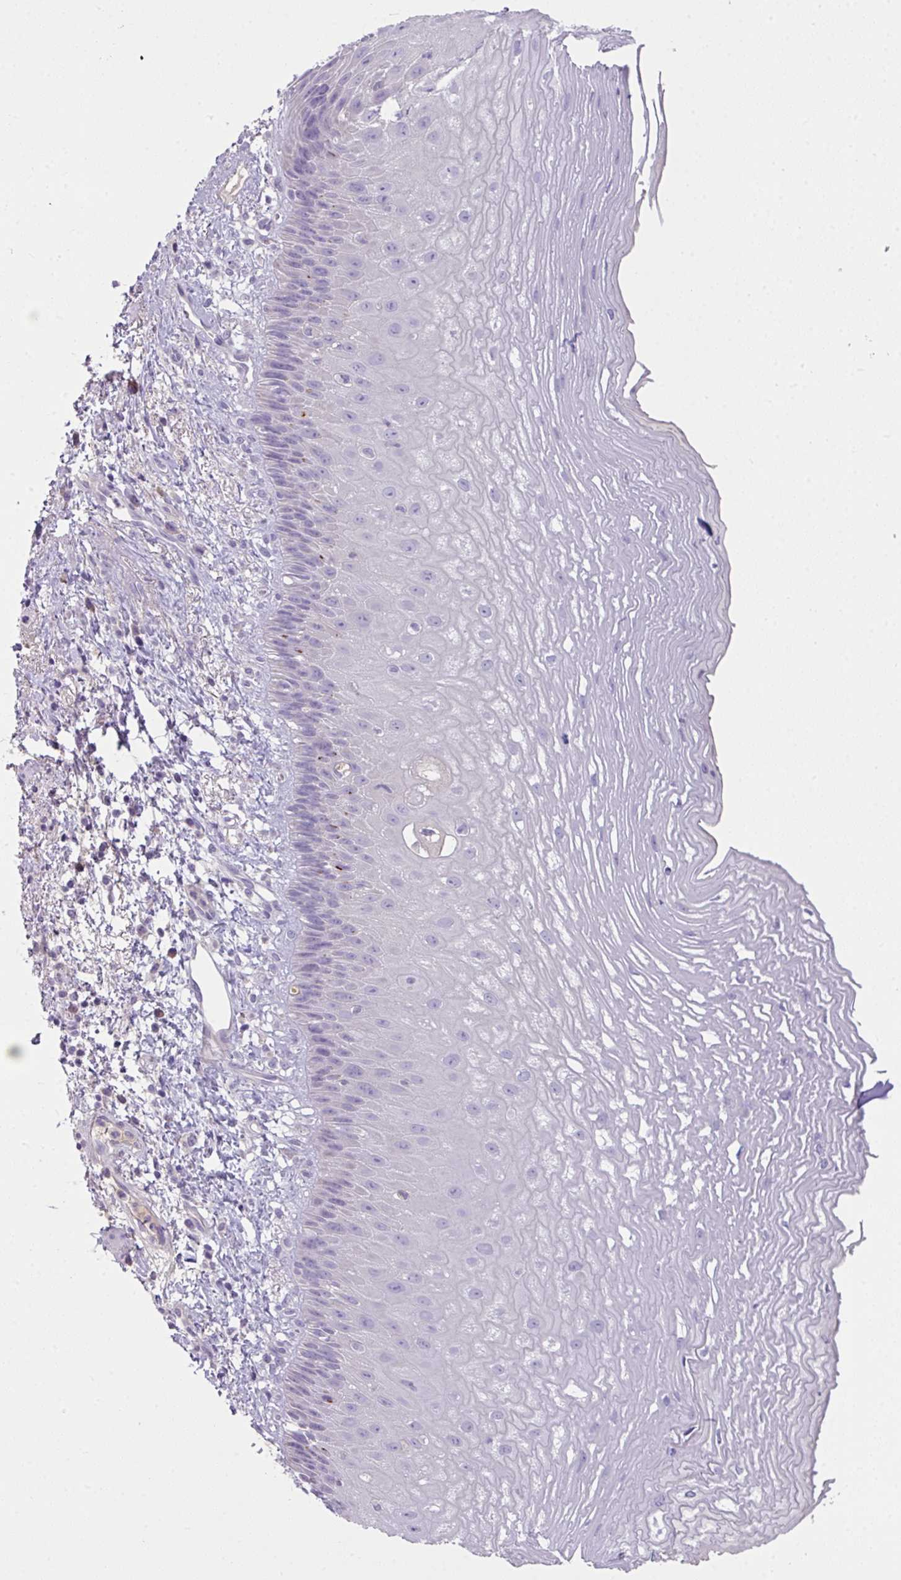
{"staining": {"intensity": "negative", "quantity": "none", "location": "none"}, "tissue": "esophagus", "cell_type": "Squamous epithelial cells", "image_type": "normal", "snomed": [{"axis": "morphology", "description": "Normal tissue, NOS"}, {"axis": "topography", "description": "Esophagus"}], "caption": "IHC image of unremarkable human esophagus stained for a protein (brown), which exhibits no expression in squamous epithelial cells.", "gene": "OR6C6", "patient": {"sex": "male", "age": 60}}